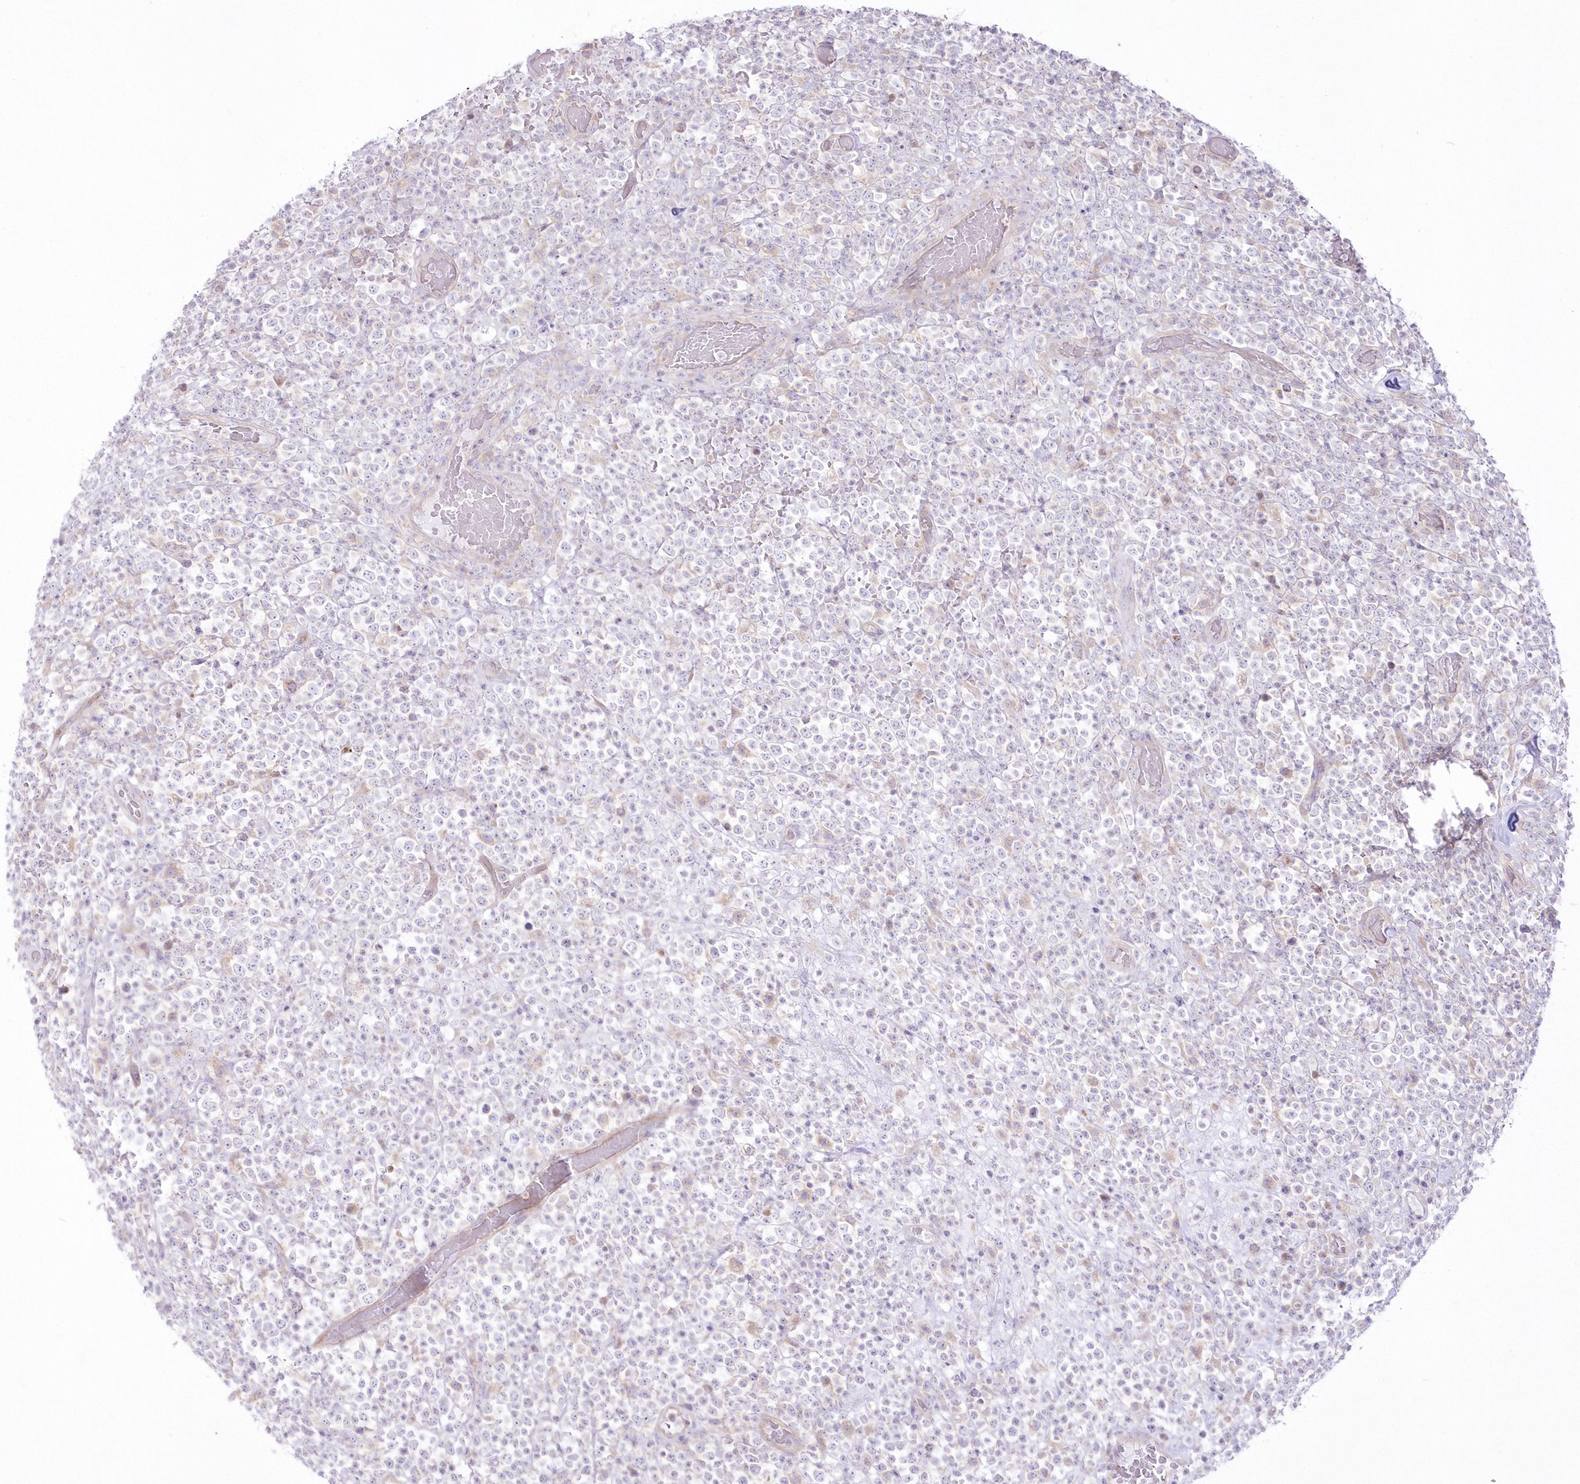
{"staining": {"intensity": "negative", "quantity": "none", "location": "none"}, "tissue": "lymphoma", "cell_type": "Tumor cells", "image_type": "cancer", "snomed": [{"axis": "morphology", "description": "Malignant lymphoma, non-Hodgkin's type, High grade"}, {"axis": "topography", "description": "Colon"}], "caption": "Immunohistochemistry (IHC) image of neoplastic tissue: high-grade malignant lymphoma, non-Hodgkin's type stained with DAB exhibits no significant protein positivity in tumor cells.", "gene": "ZNF843", "patient": {"sex": "female", "age": 53}}